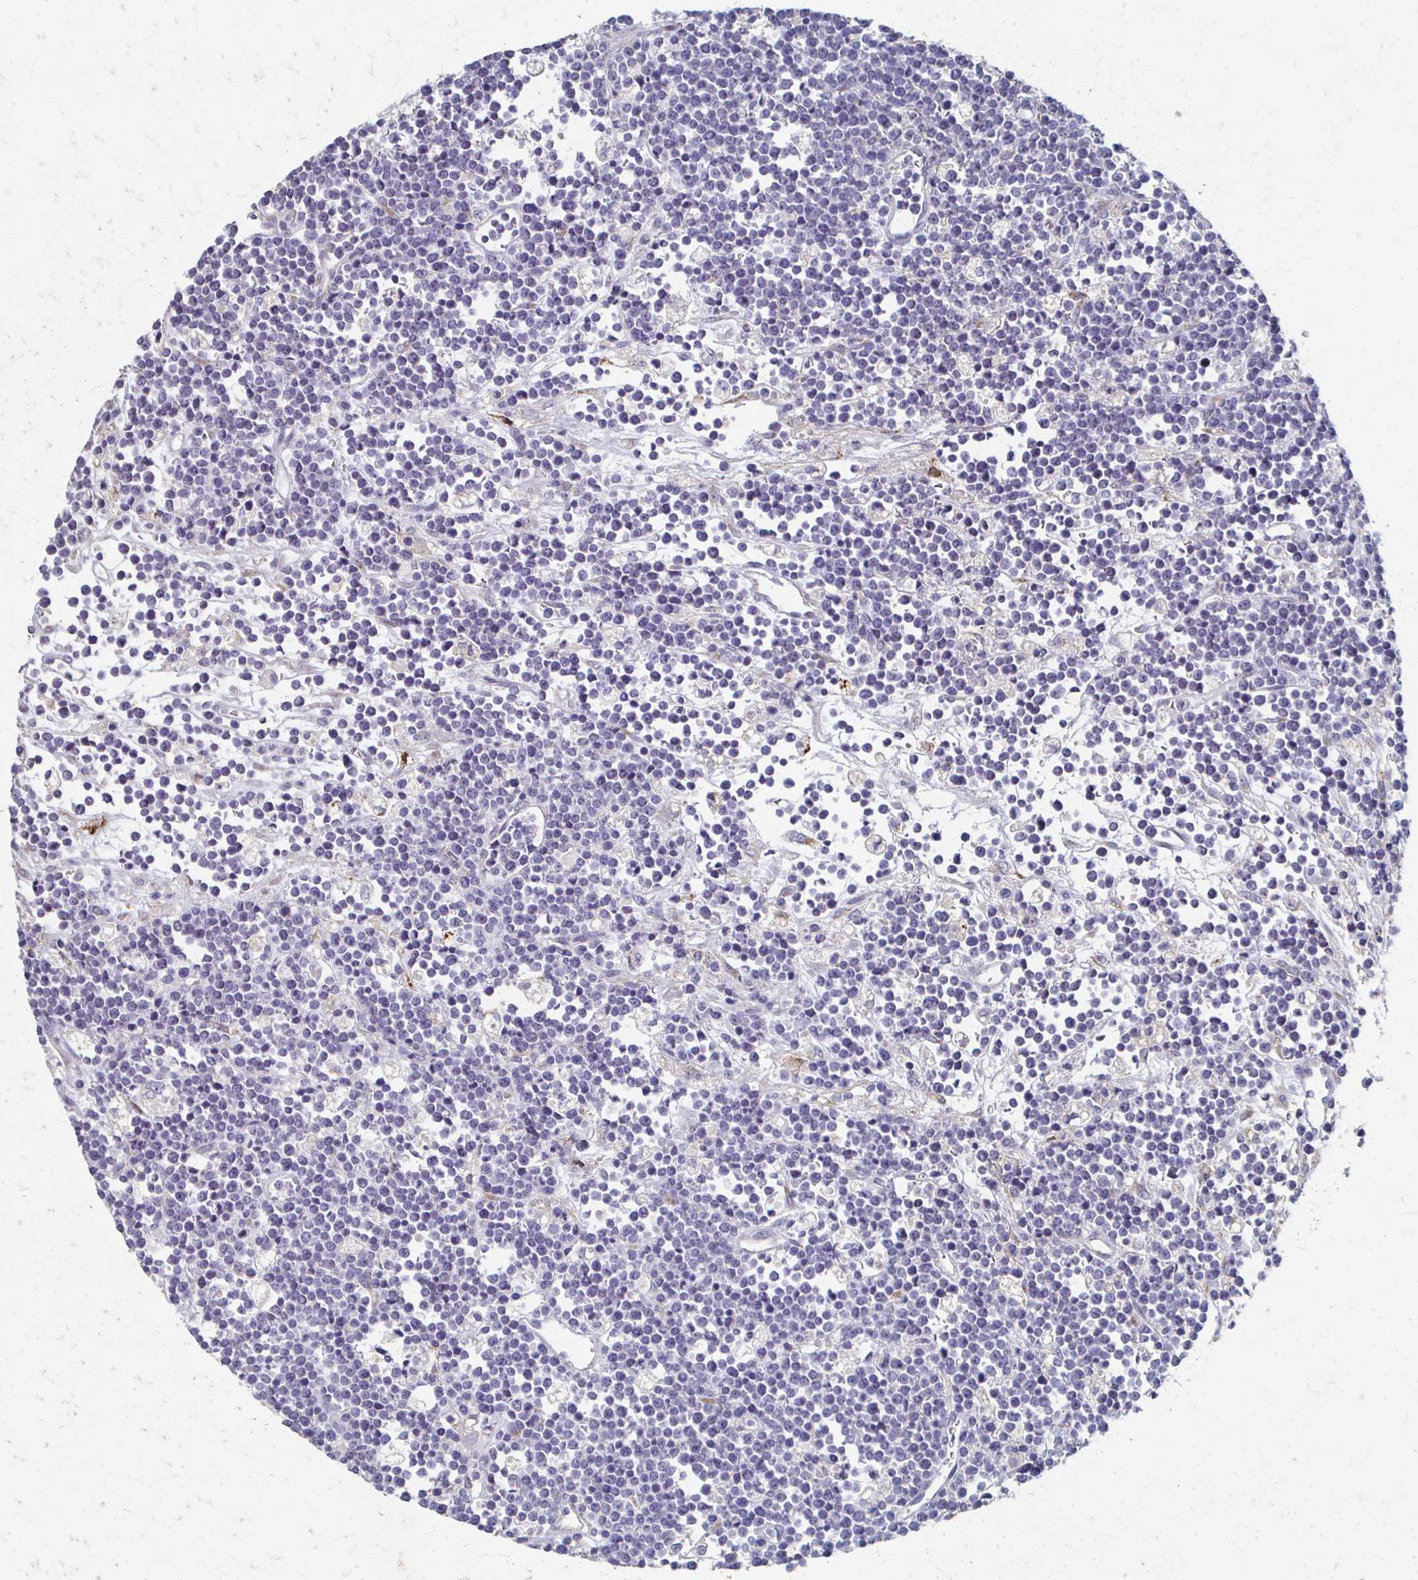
{"staining": {"intensity": "negative", "quantity": "none", "location": "none"}, "tissue": "lymphoma", "cell_type": "Tumor cells", "image_type": "cancer", "snomed": [{"axis": "morphology", "description": "Malignant lymphoma, non-Hodgkin's type, High grade"}, {"axis": "topography", "description": "Ovary"}], "caption": "Malignant lymphoma, non-Hodgkin's type (high-grade) was stained to show a protein in brown. There is no significant expression in tumor cells. The staining is performed using DAB brown chromogen with nuclei counter-stained in using hematoxylin.", "gene": "CX3CR1", "patient": {"sex": "female", "age": 56}}